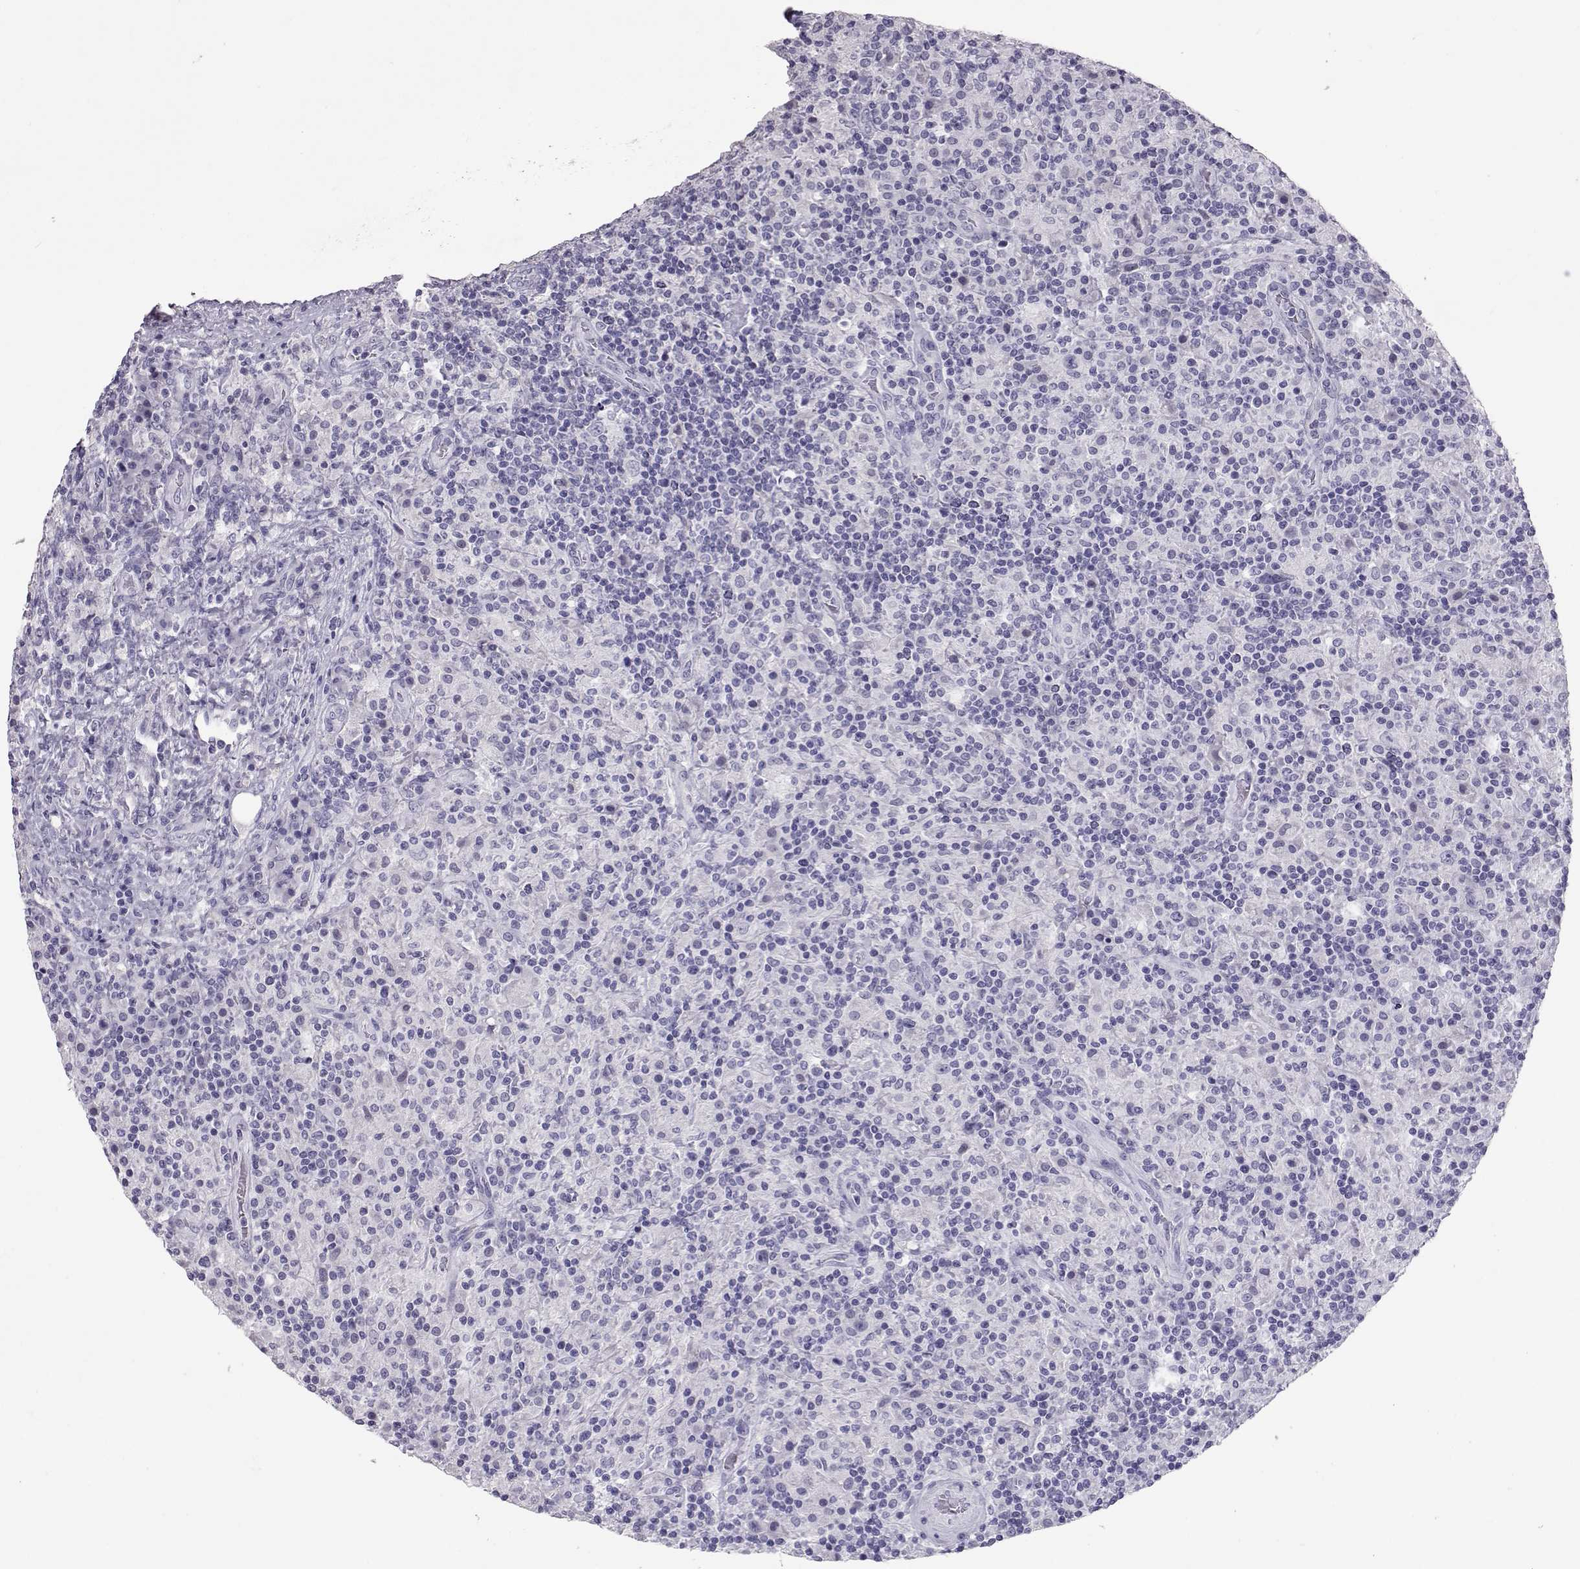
{"staining": {"intensity": "negative", "quantity": "none", "location": "none"}, "tissue": "lymphoma", "cell_type": "Tumor cells", "image_type": "cancer", "snomed": [{"axis": "morphology", "description": "Hodgkin's disease, NOS"}, {"axis": "topography", "description": "Lymph node"}], "caption": "Immunohistochemistry micrograph of lymphoma stained for a protein (brown), which exhibits no staining in tumor cells.", "gene": "PMCH", "patient": {"sex": "male", "age": 70}}